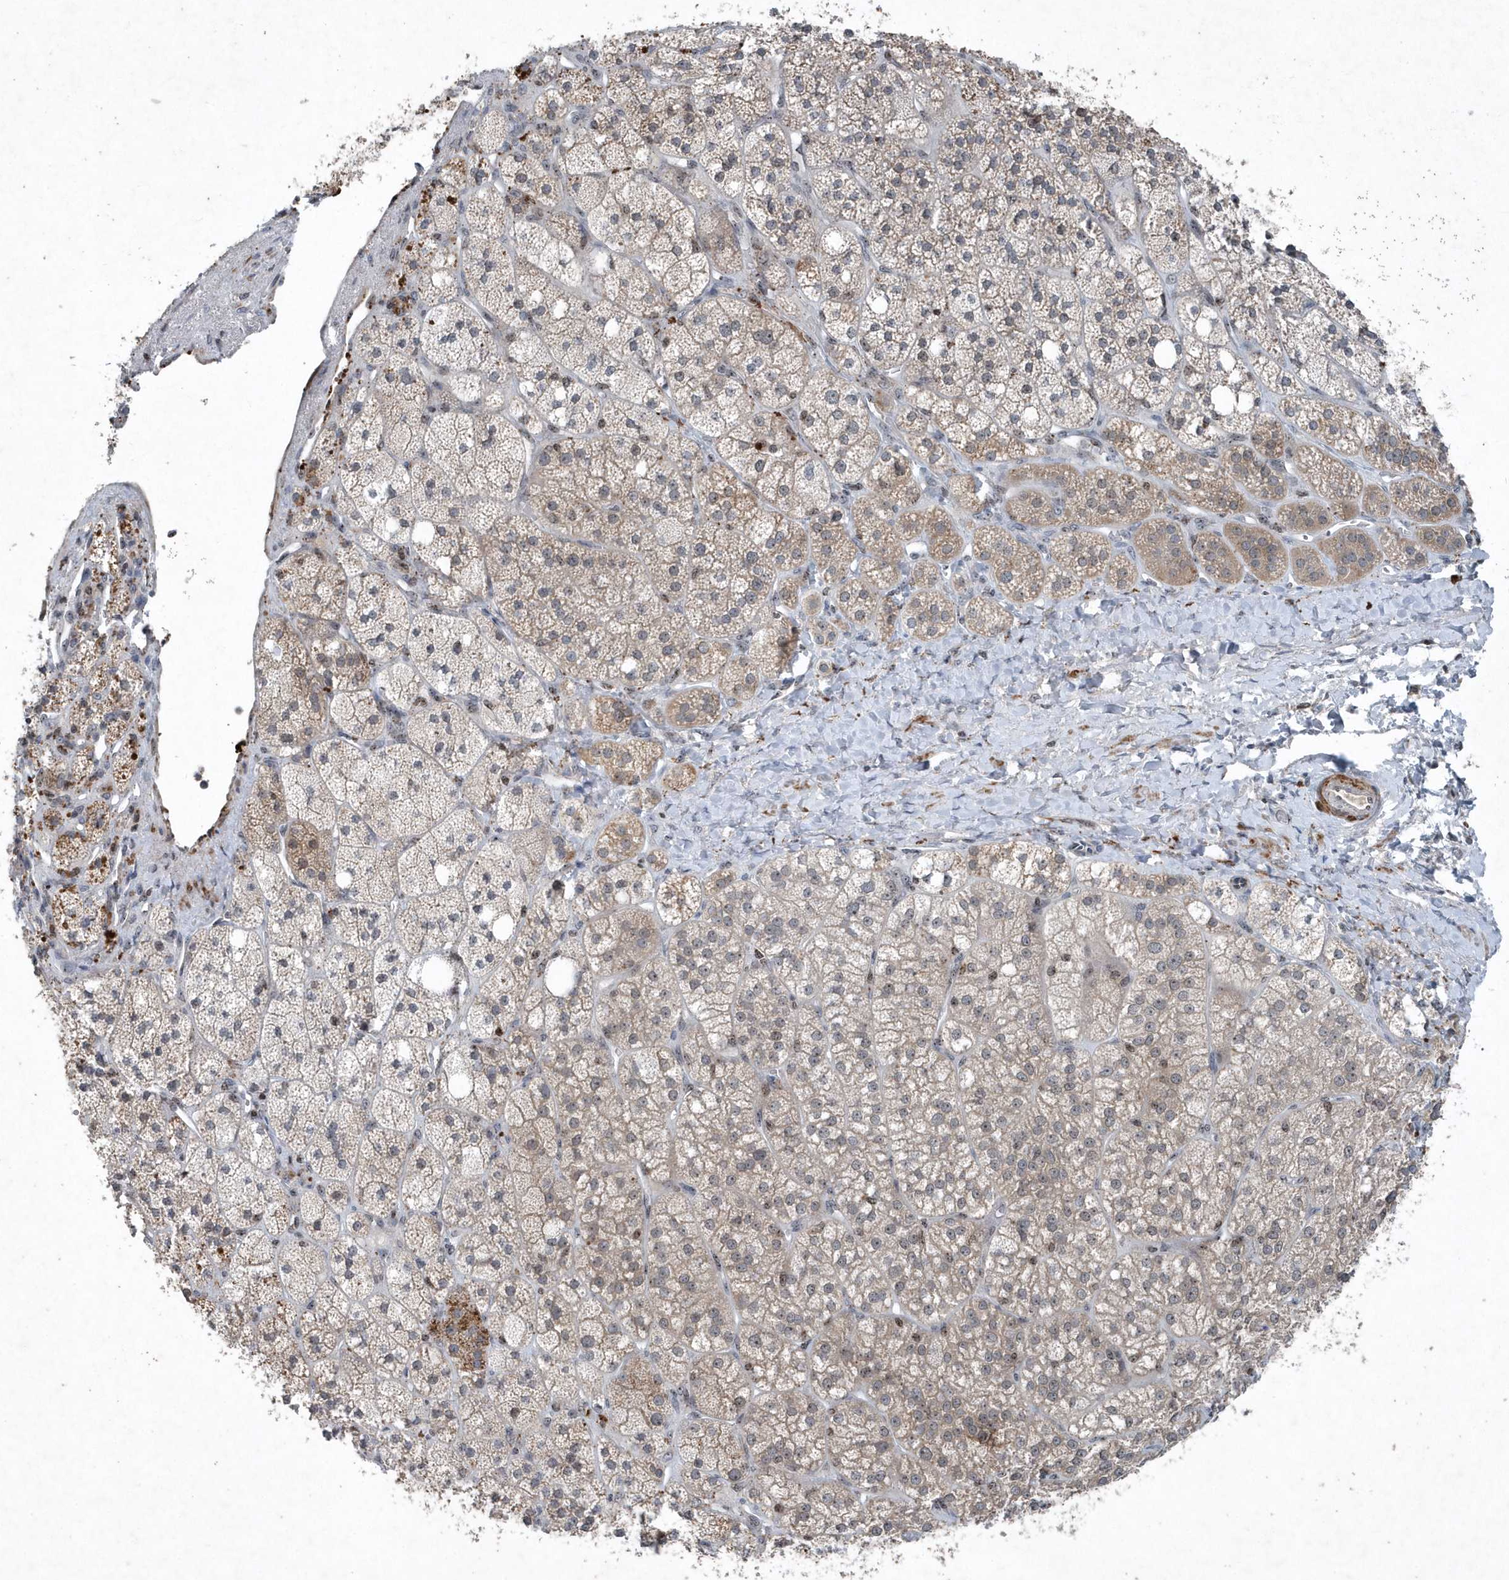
{"staining": {"intensity": "weak", "quantity": "25%-75%", "location": "cytoplasmic/membranous"}, "tissue": "adrenal gland", "cell_type": "Glandular cells", "image_type": "normal", "snomed": [{"axis": "morphology", "description": "Normal tissue, NOS"}, {"axis": "topography", "description": "Adrenal gland"}], "caption": "Protein expression analysis of unremarkable human adrenal gland reveals weak cytoplasmic/membranous expression in about 25%-75% of glandular cells. The staining is performed using DAB brown chromogen to label protein expression. The nuclei are counter-stained blue using hematoxylin.", "gene": "QTRT2", "patient": {"sex": "male", "age": 61}}